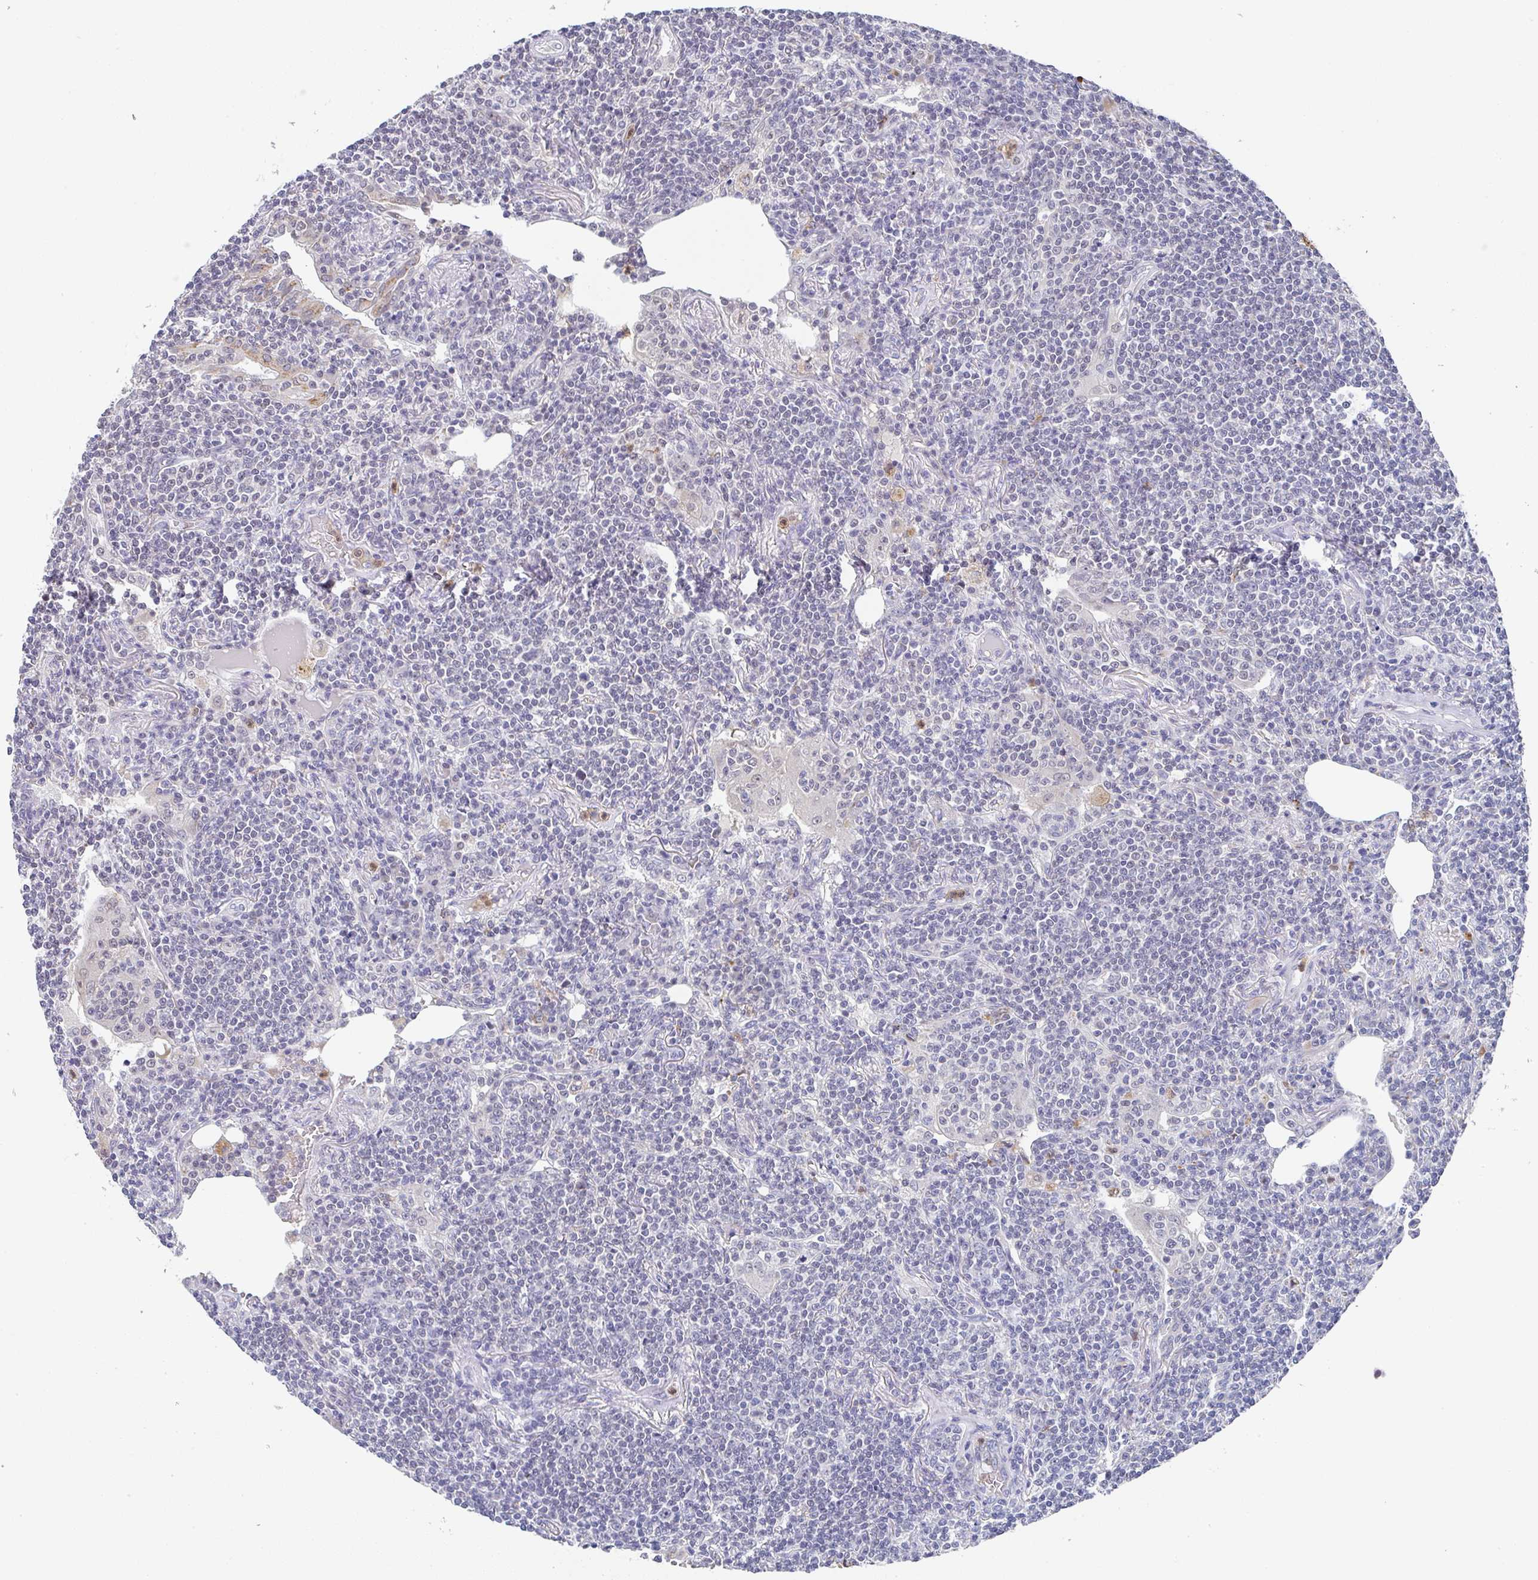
{"staining": {"intensity": "negative", "quantity": "none", "location": "none"}, "tissue": "lymphoma", "cell_type": "Tumor cells", "image_type": "cancer", "snomed": [{"axis": "morphology", "description": "Malignant lymphoma, non-Hodgkin's type, Low grade"}, {"axis": "topography", "description": "Lung"}], "caption": "A high-resolution micrograph shows immunohistochemistry staining of malignant lymphoma, non-Hodgkin's type (low-grade), which displays no significant expression in tumor cells.", "gene": "NCF1", "patient": {"sex": "female", "age": 71}}